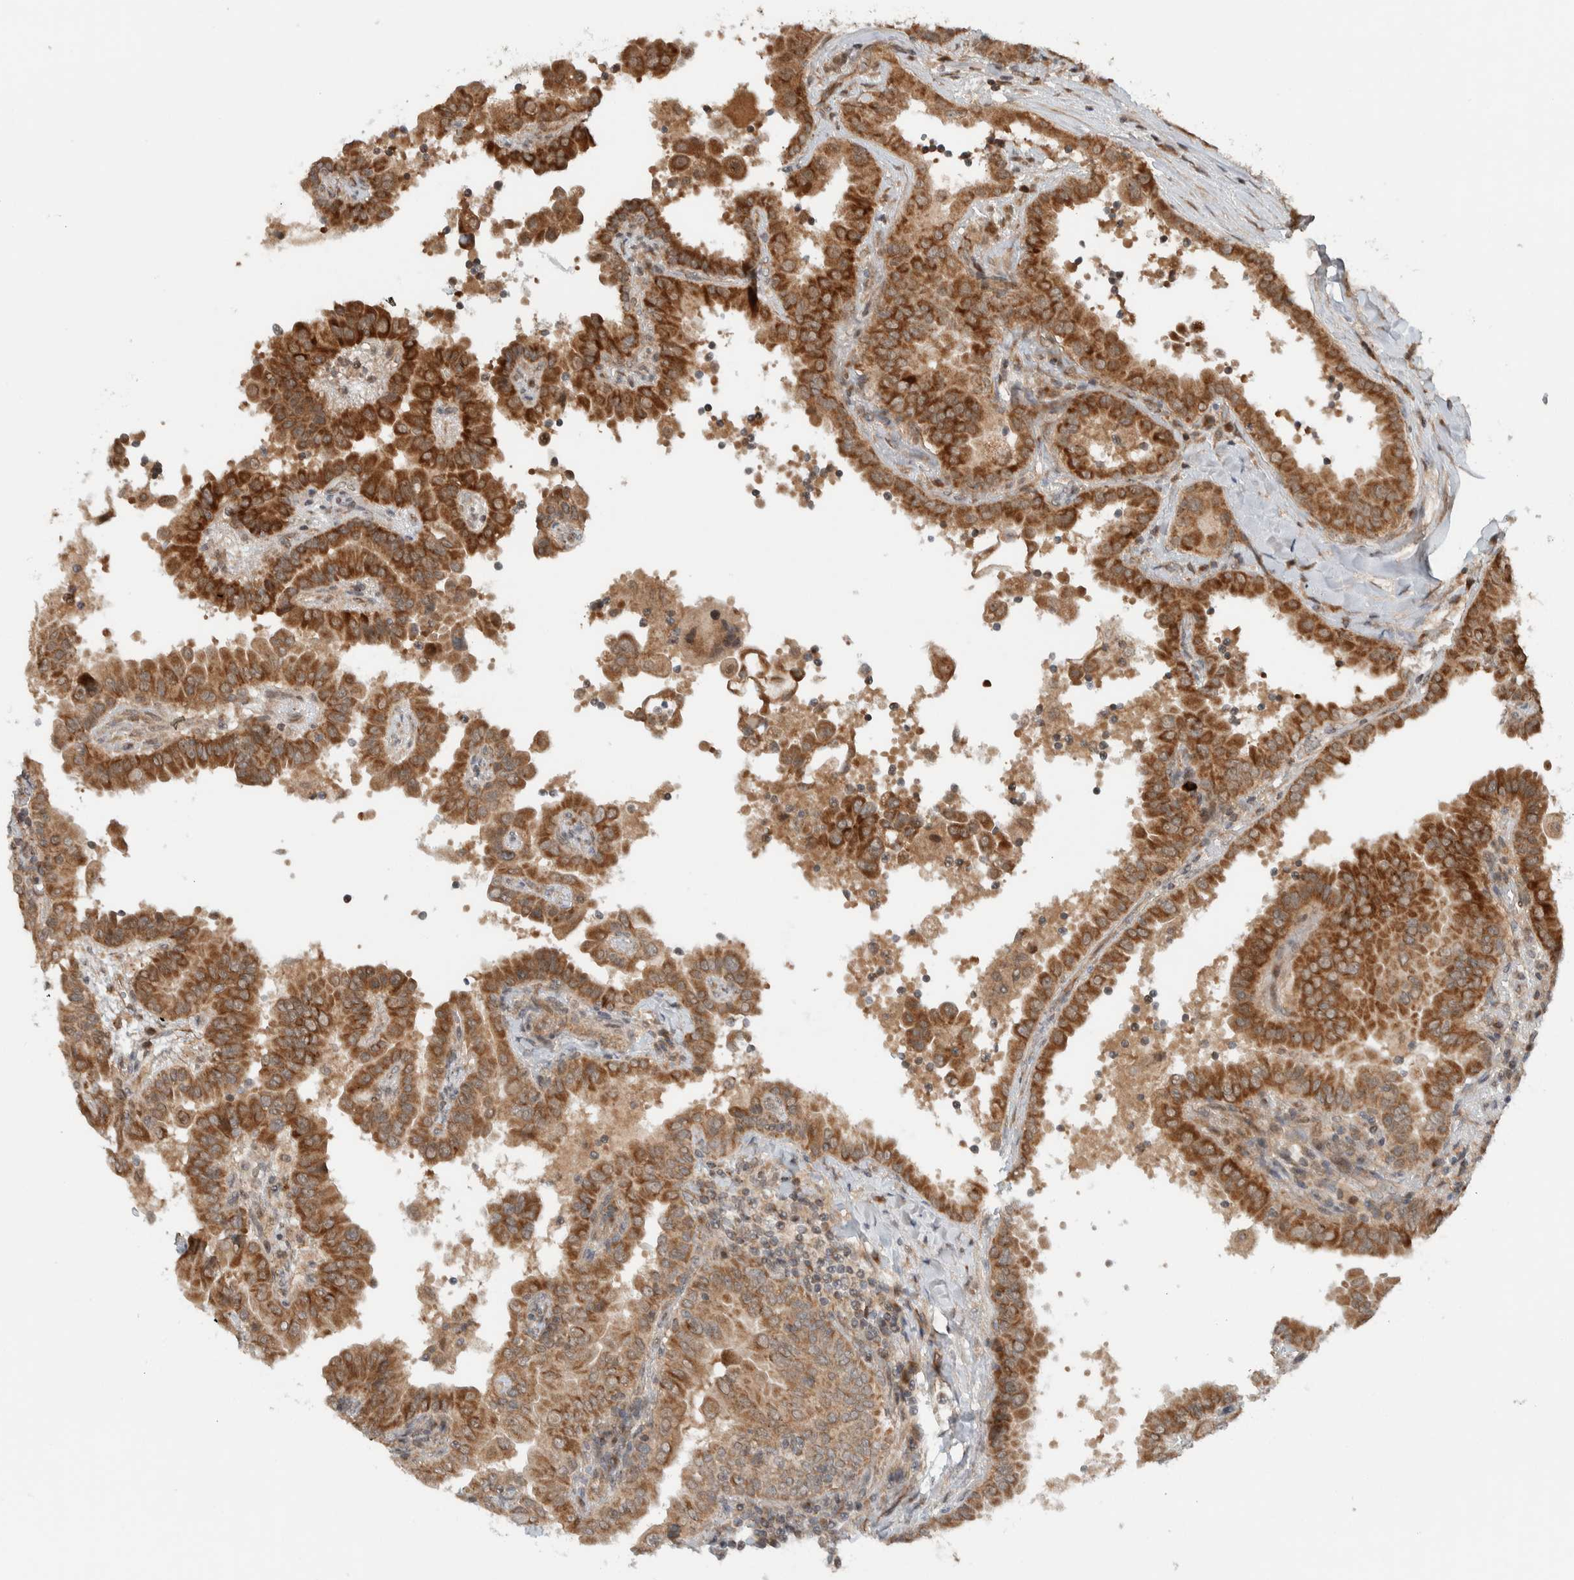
{"staining": {"intensity": "moderate", "quantity": ">75%", "location": "cytoplasmic/membranous"}, "tissue": "thyroid cancer", "cell_type": "Tumor cells", "image_type": "cancer", "snomed": [{"axis": "morphology", "description": "Papillary adenocarcinoma, NOS"}, {"axis": "topography", "description": "Thyroid gland"}], "caption": "Brown immunohistochemical staining in thyroid cancer displays moderate cytoplasmic/membranous positivity in about >75% of tumor cells.", "gene": "KLHL6", "patient": {"sex": "male", "age": 33}}